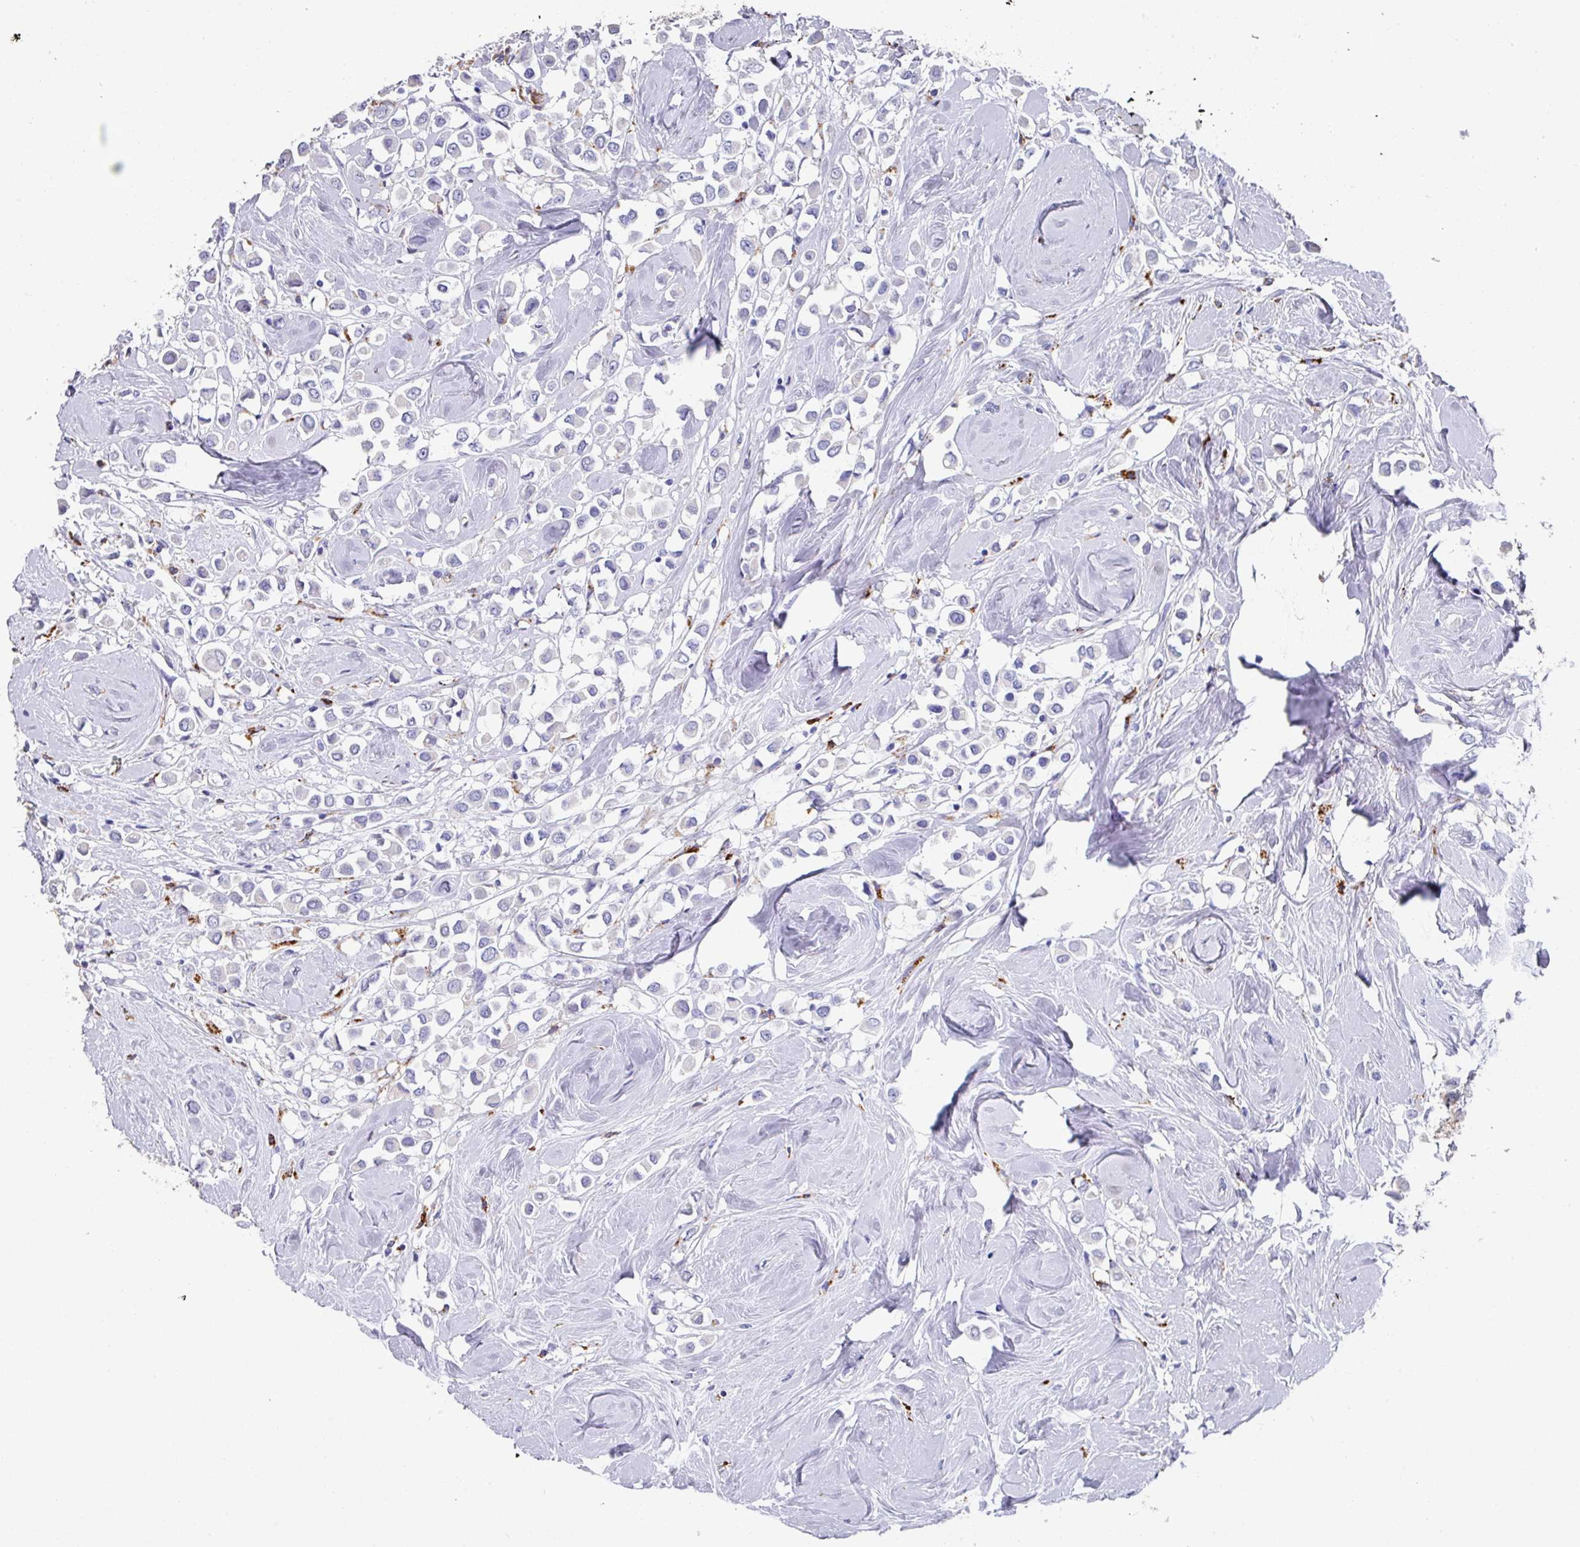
{"staining": {"intensity": "negative", "quantity": "none", "location": "none"}, "tissue": "breast cancer", "cell_type": "Tumor cells", "image_type": "cancer", "snomed": [{"axis": "morphology", "description": "Duct carcinoma"}, {"axis": "topography", "description": "Breast"}], "caption": "This is an immunohistochemistry histopathology image of intraductal carcinoma (breast). There is no positivity in tumor cells.", "gene": "CPVL", "patient": {"sex": "female", "age": 61}}